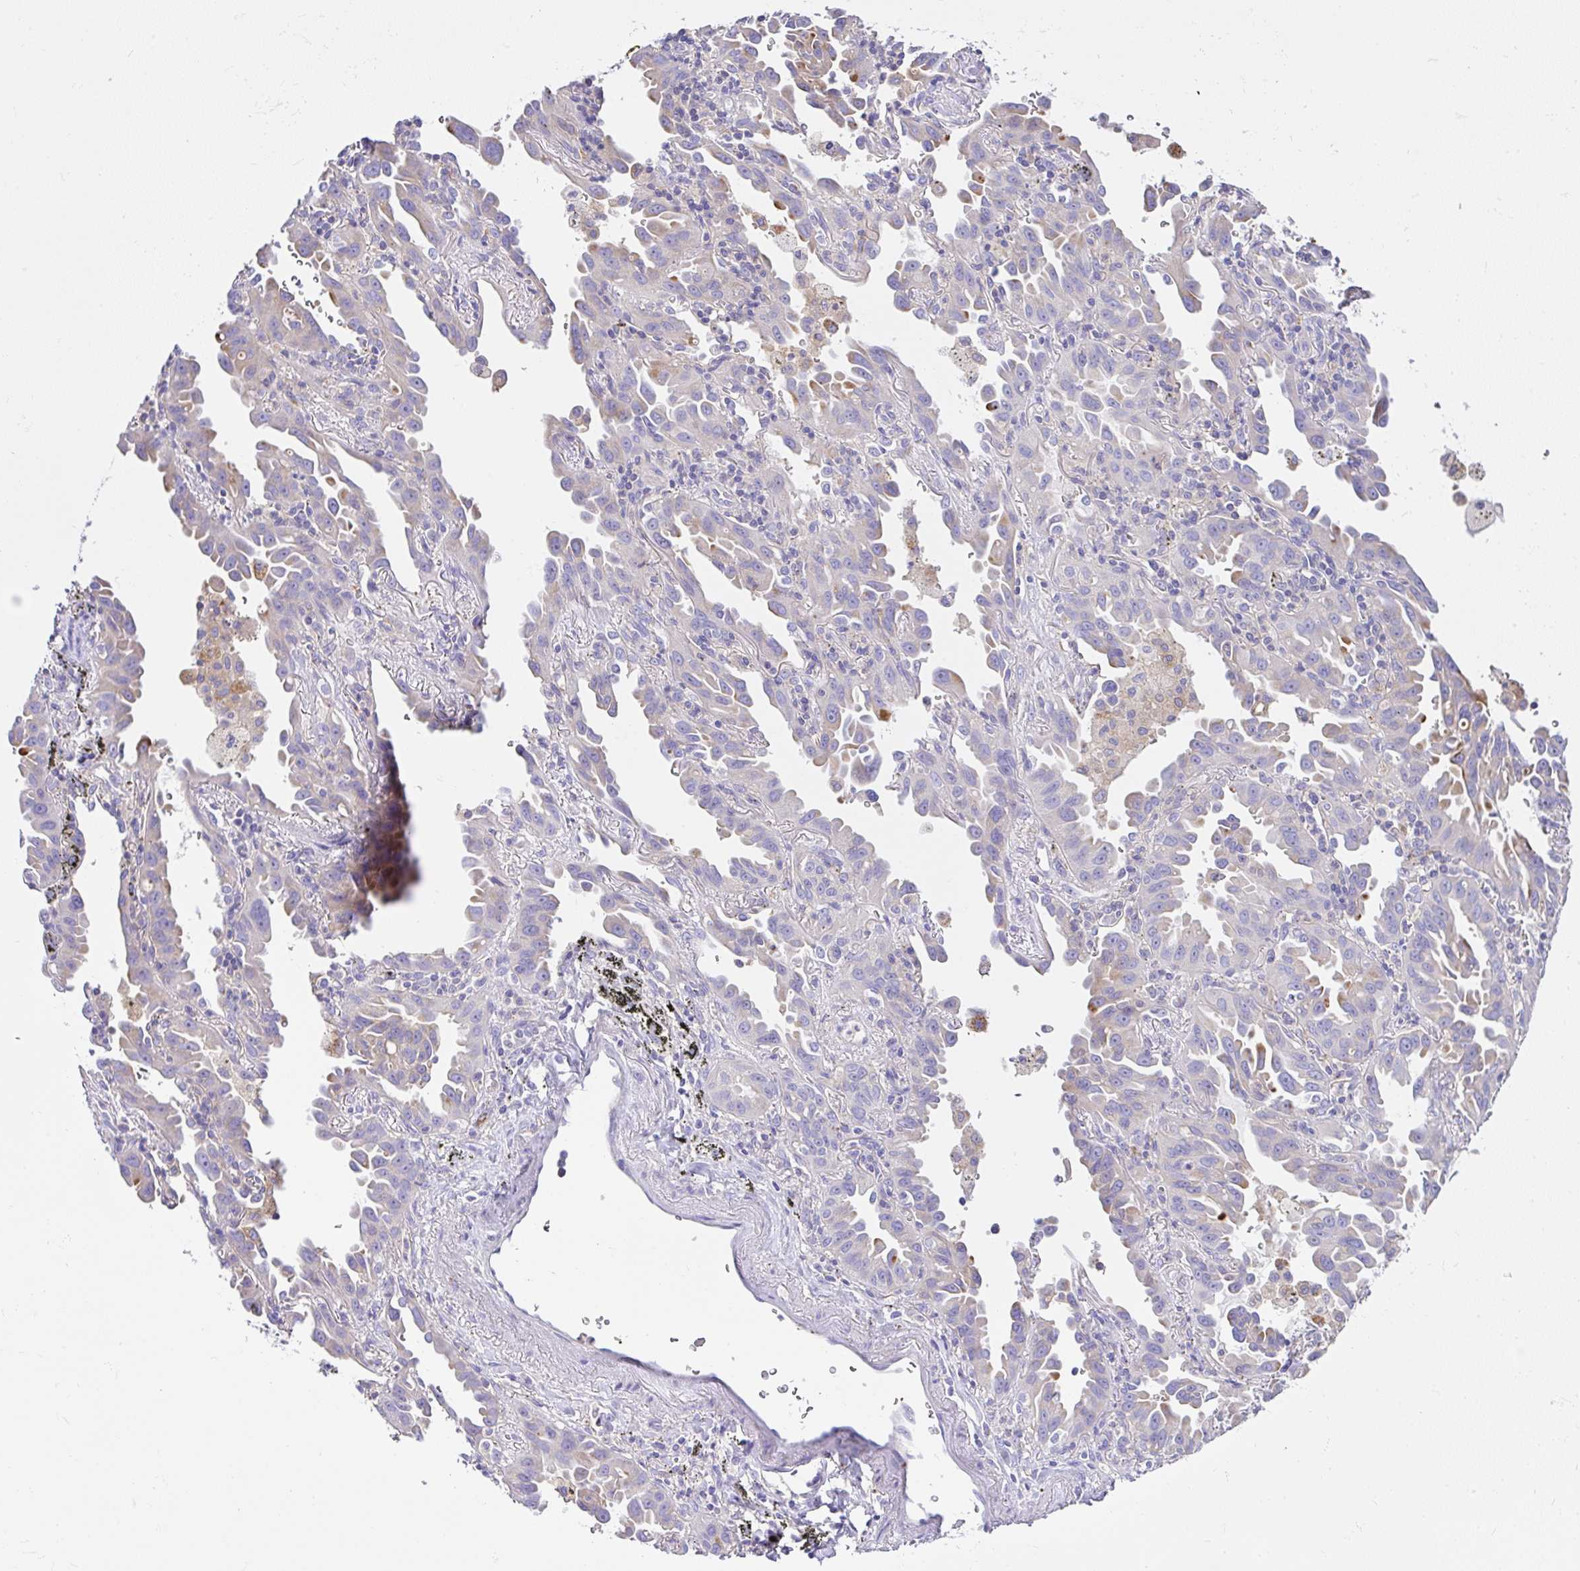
{"staining": {"intensity": "negative", "quantity": "none", "location": "none"}, "tissue": "lung cancer", "cell_type": "Tumor cells", "image_type": "cancer", "snomed": [{"axis": "morphology", "description": "Adenocarcinoma, NOS"}, {"axis": "topography", "description": "Lung"}], "caption": "This image is of lung adenocarcinoma stained with IHC to label a protein in brown with the nuclei are counter-stained blue. There is no staining in tumor cells.", "gene": "CCDC142", "patient": {"sex": "male", "age": 68}}